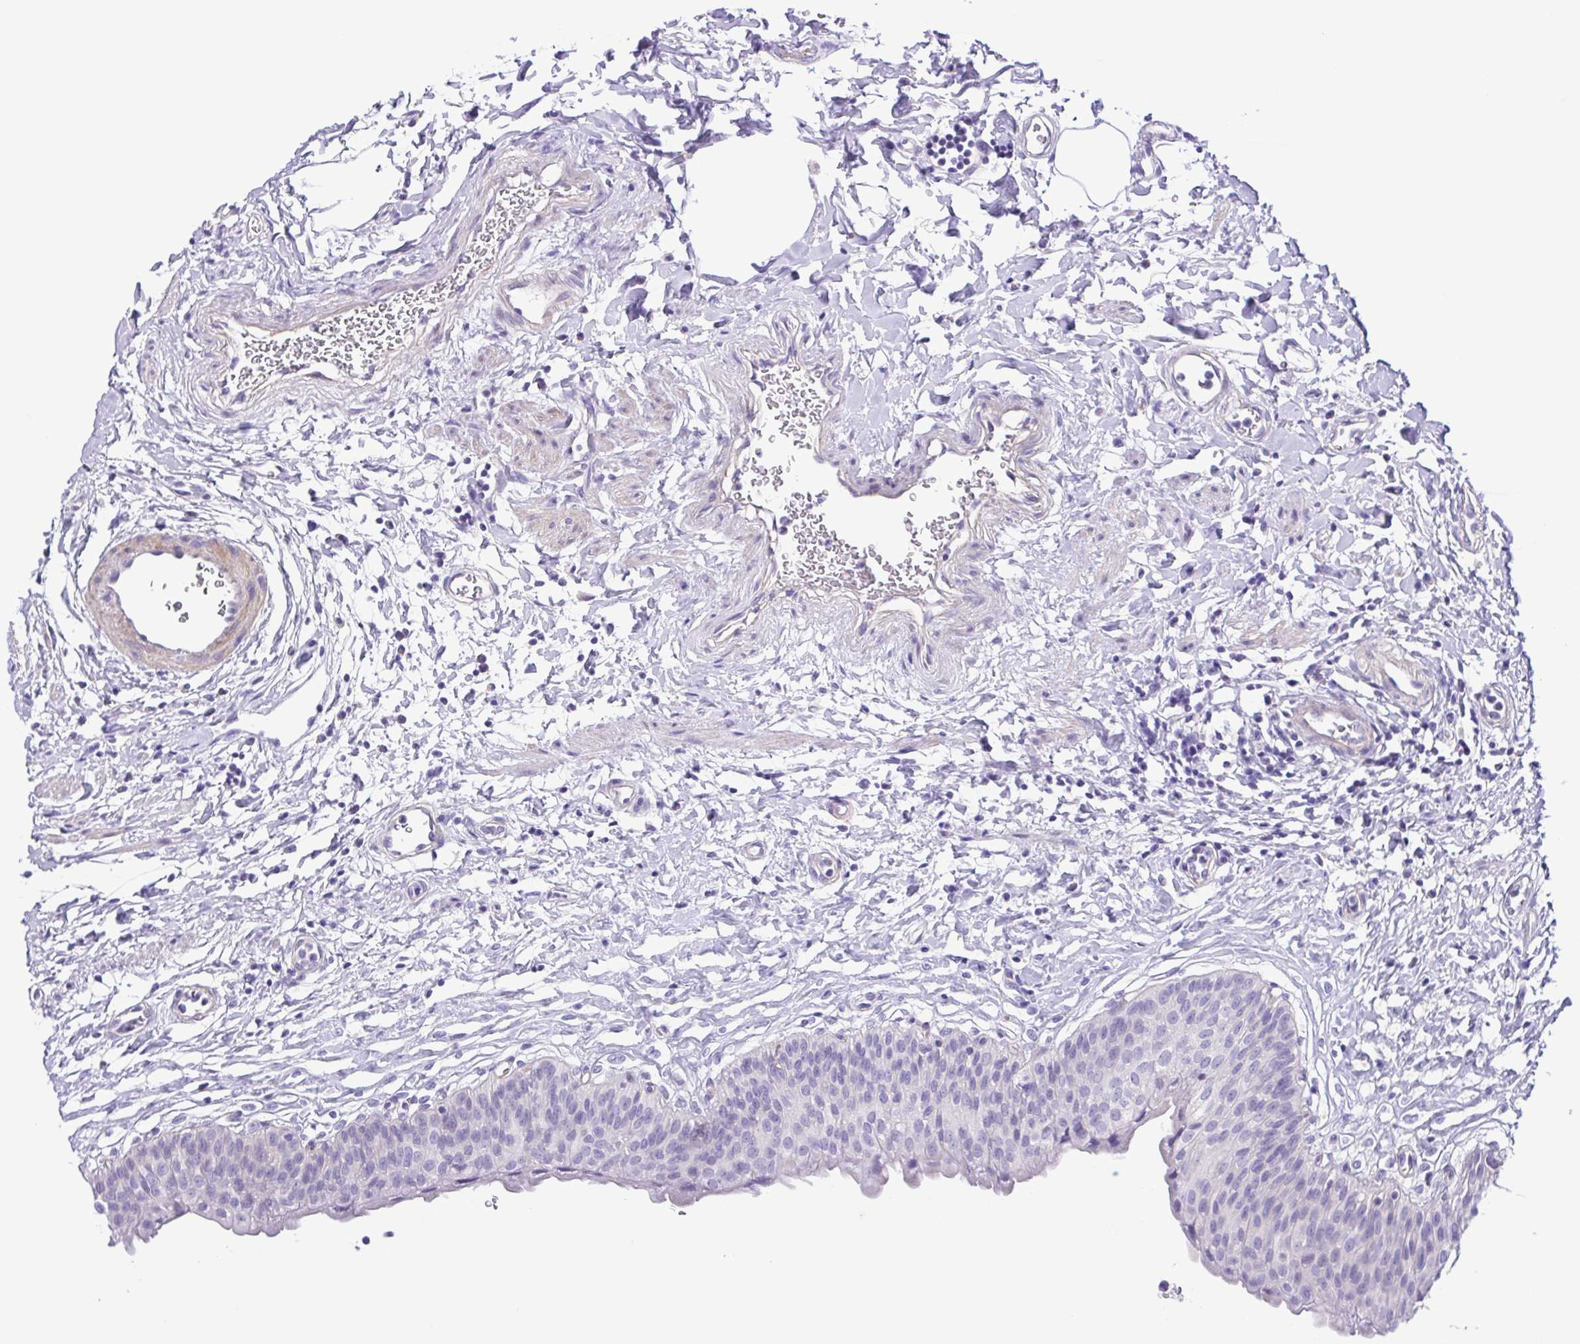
{"staining": {"intensity": "negative", "quantity": "none", "location": "none"}, "tissue": "urinary bladder", "cell_type": "Urothelial cells", "image_type": "normal", "snomed": [{"axis": "morphology", "description": "Normal tissue, NOS"}, {"axis": "topography", "description": "Urinary bladder"}], "caption": "Immunohistochemistry (IHC) photomicrograph of normal urinary bladder: urinary bladder stained with DAB displays no significant protein expression in urothelial cells.", "gene": "ISM2", "patient": {"sex": "male", "age": 55}}